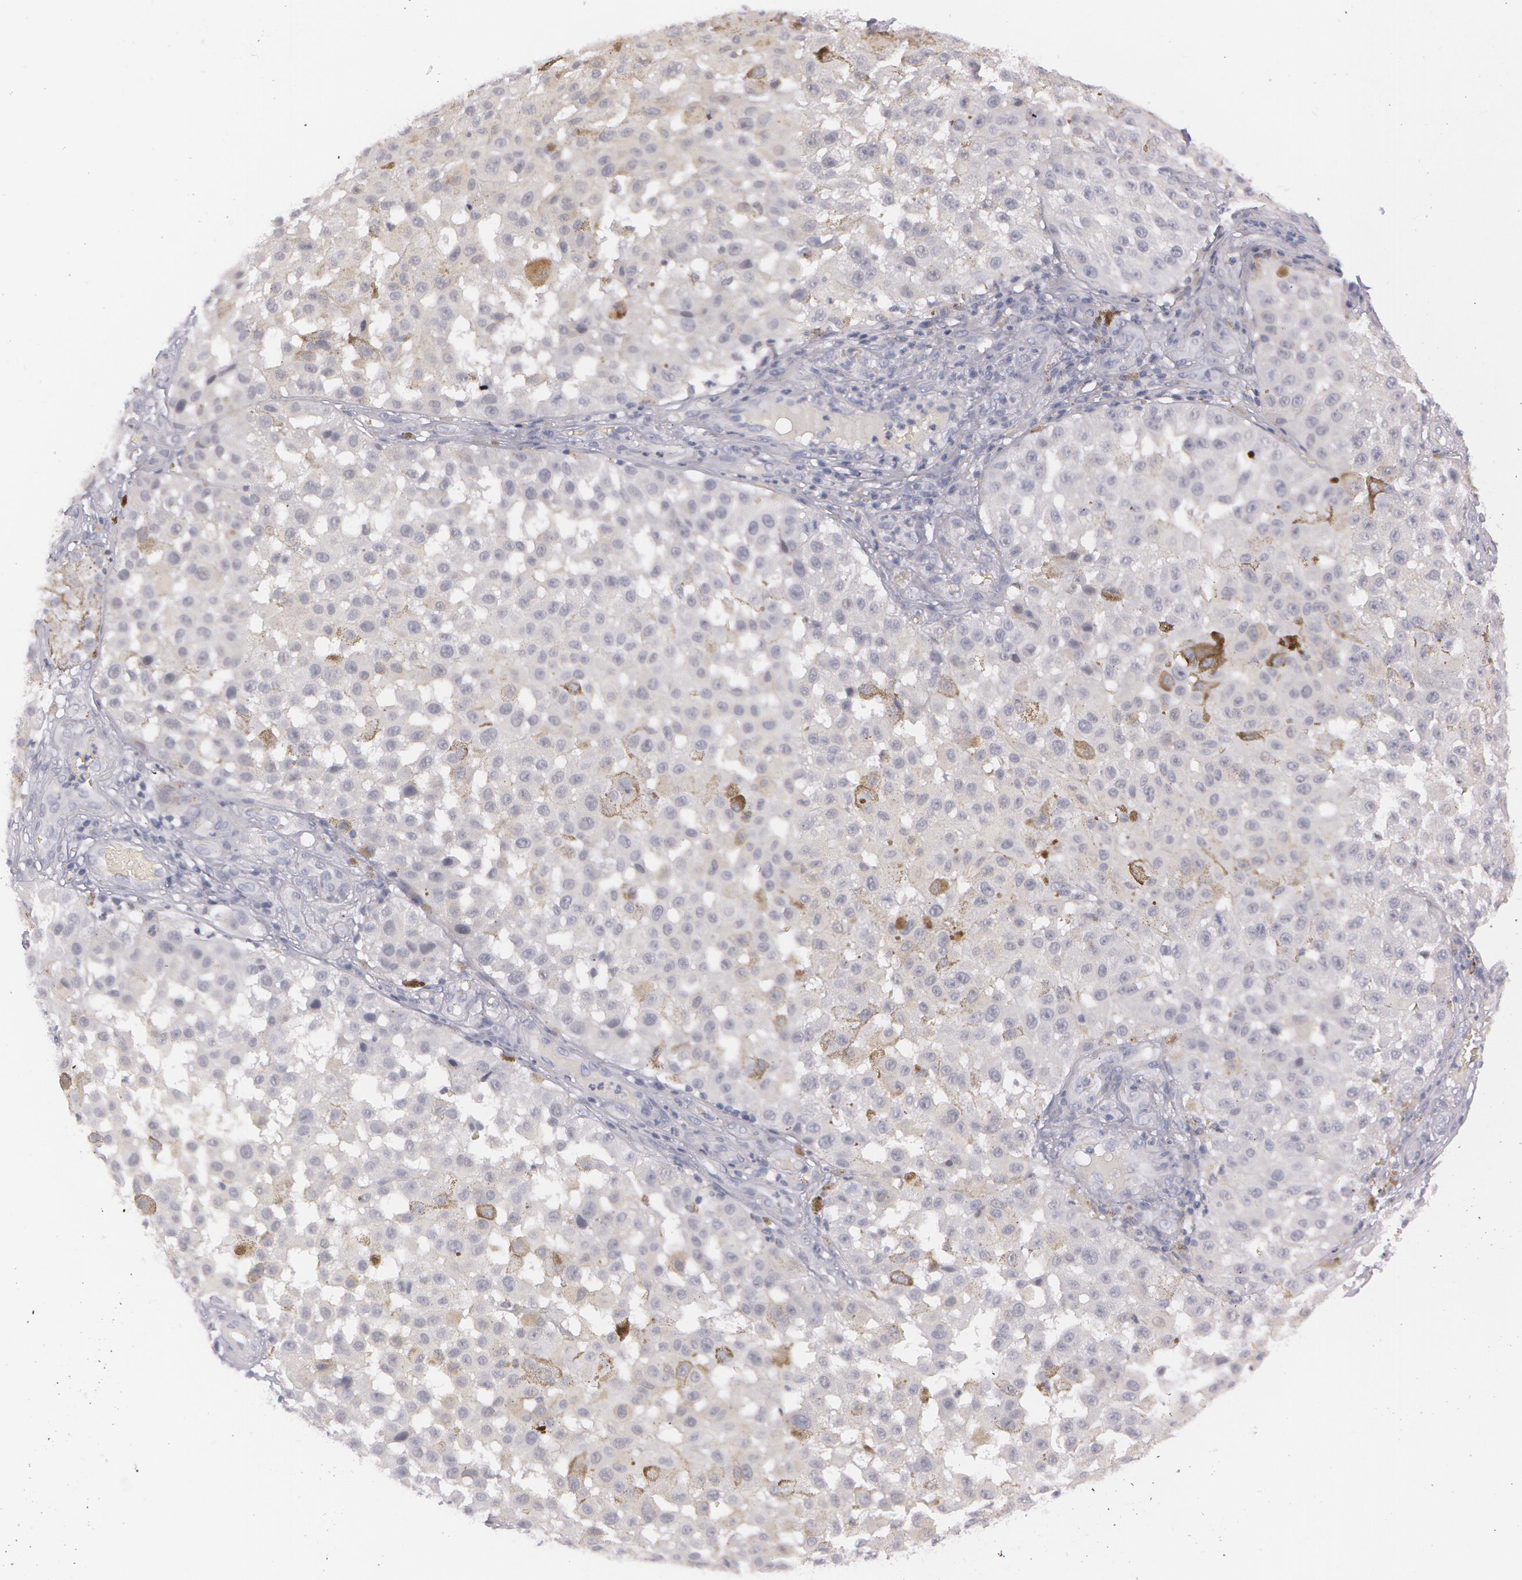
{"staining": {"intensity": "negative", "quantity": "none", "location": "none"}, "tissue": "melanoma", "cell_type": "Tumor cells", "image_type": "cancer", "snomed": [{"axis": "morphology", "description": "Malignant melanoma, NOS"}, {"axis": "topography", "description": "Skin"}], "caption": "Immunohistochemistry photomicrograph of neoplastic tissue: human malignant melanoma stained with DAB reveals no significant protein positivity in tumor cells.", "gene": "IL1RN", "patient": {"sex": "female", "age": 64}}